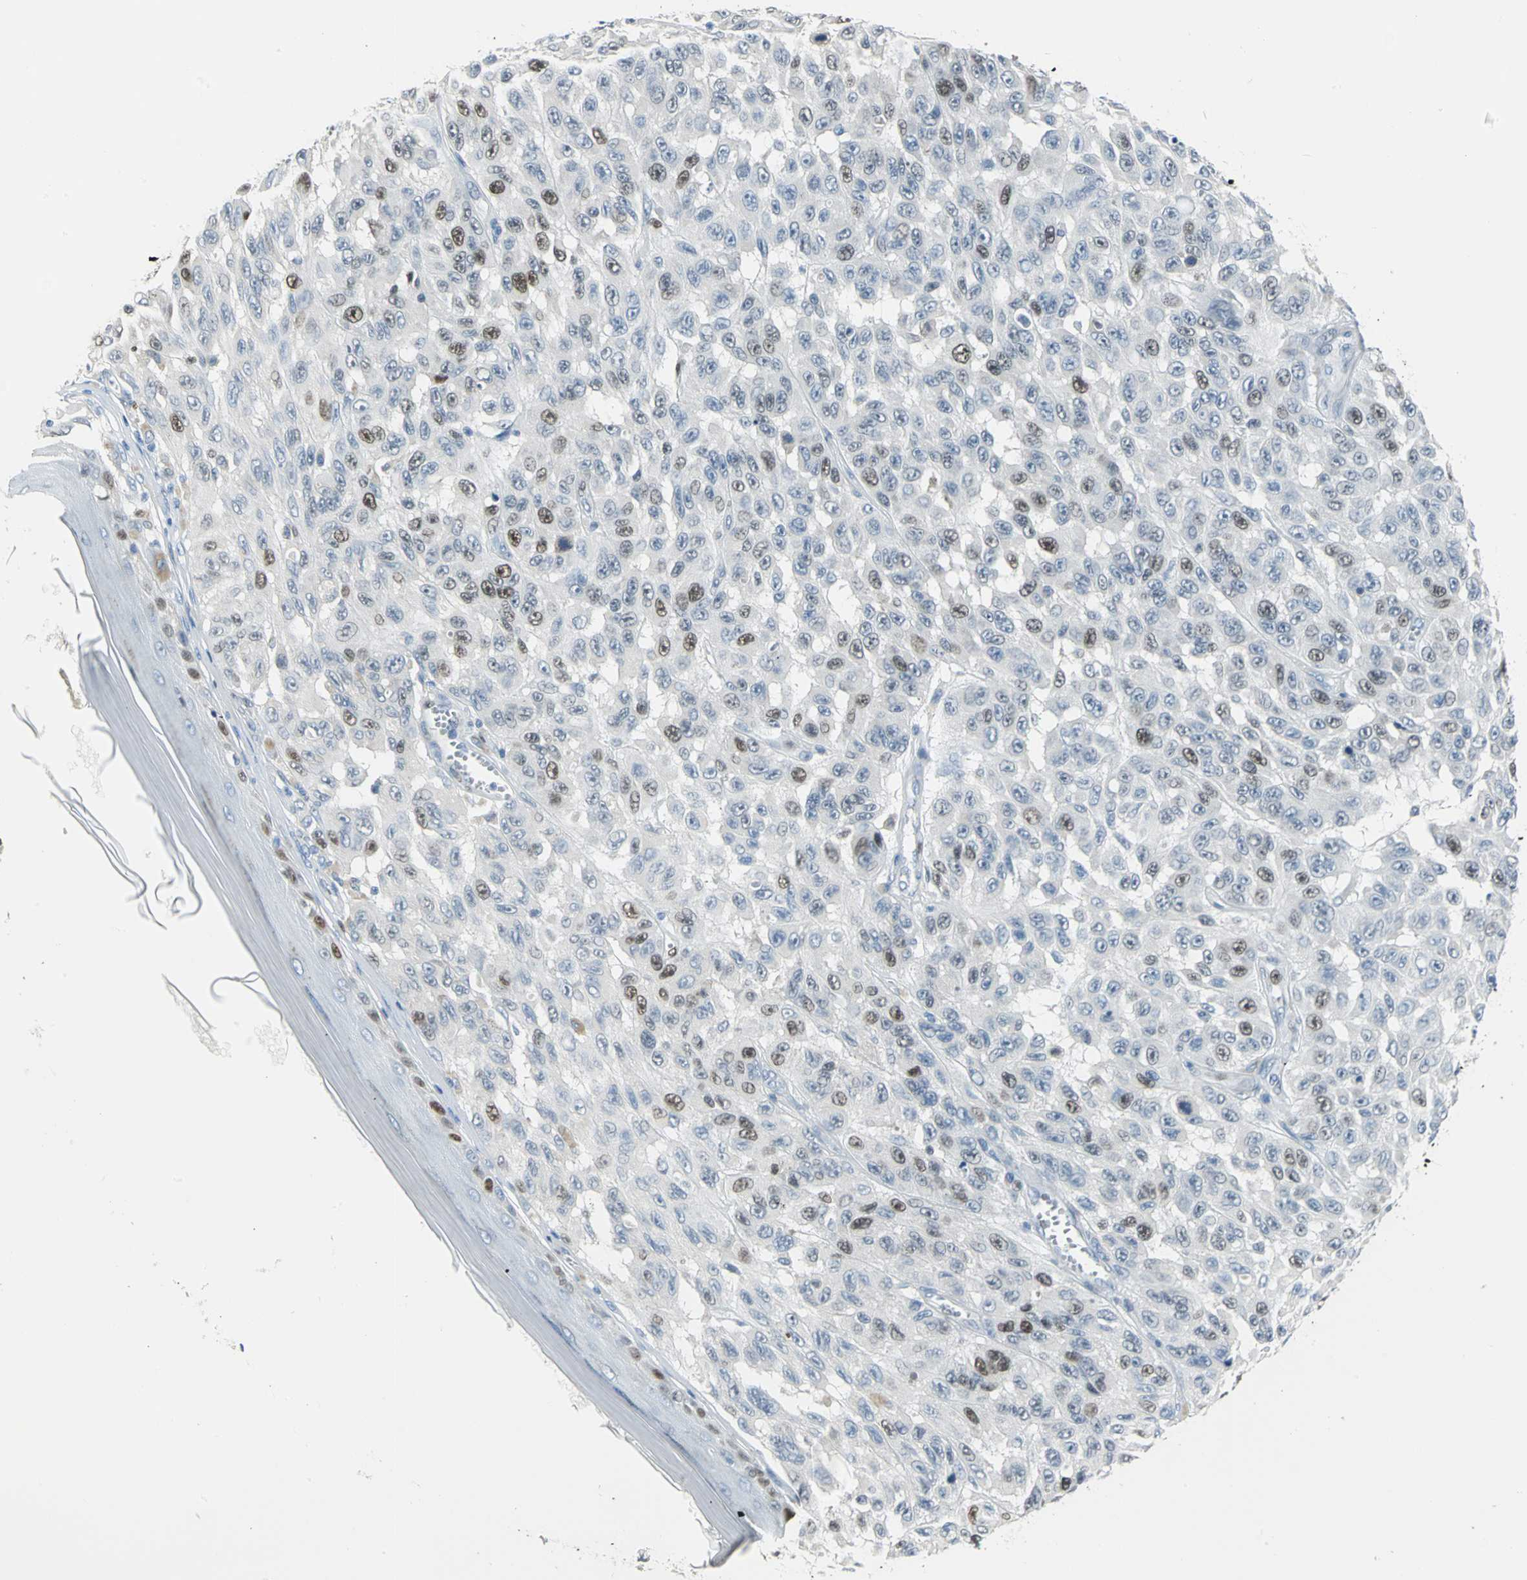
{"staining": {"intensity": "moderate", "quantity": "<25%", "location": "nuclear"}, "tissue": "melanoma", "cell_type": "Tumor cells", "image_type": "cancer", "snomed": [{"axis": "morphology", "description": "Malignant melanoma, NOS"}, {"axis": "topography", "description": "Skin"}], "caption": "Protein expression by immunohistochemistry demonstrates moderate nuclear staining in approximately <25% of tumor cells in melanoma.", "gene": "MCM3", "patient": {"sex": "male", "age": 30}}